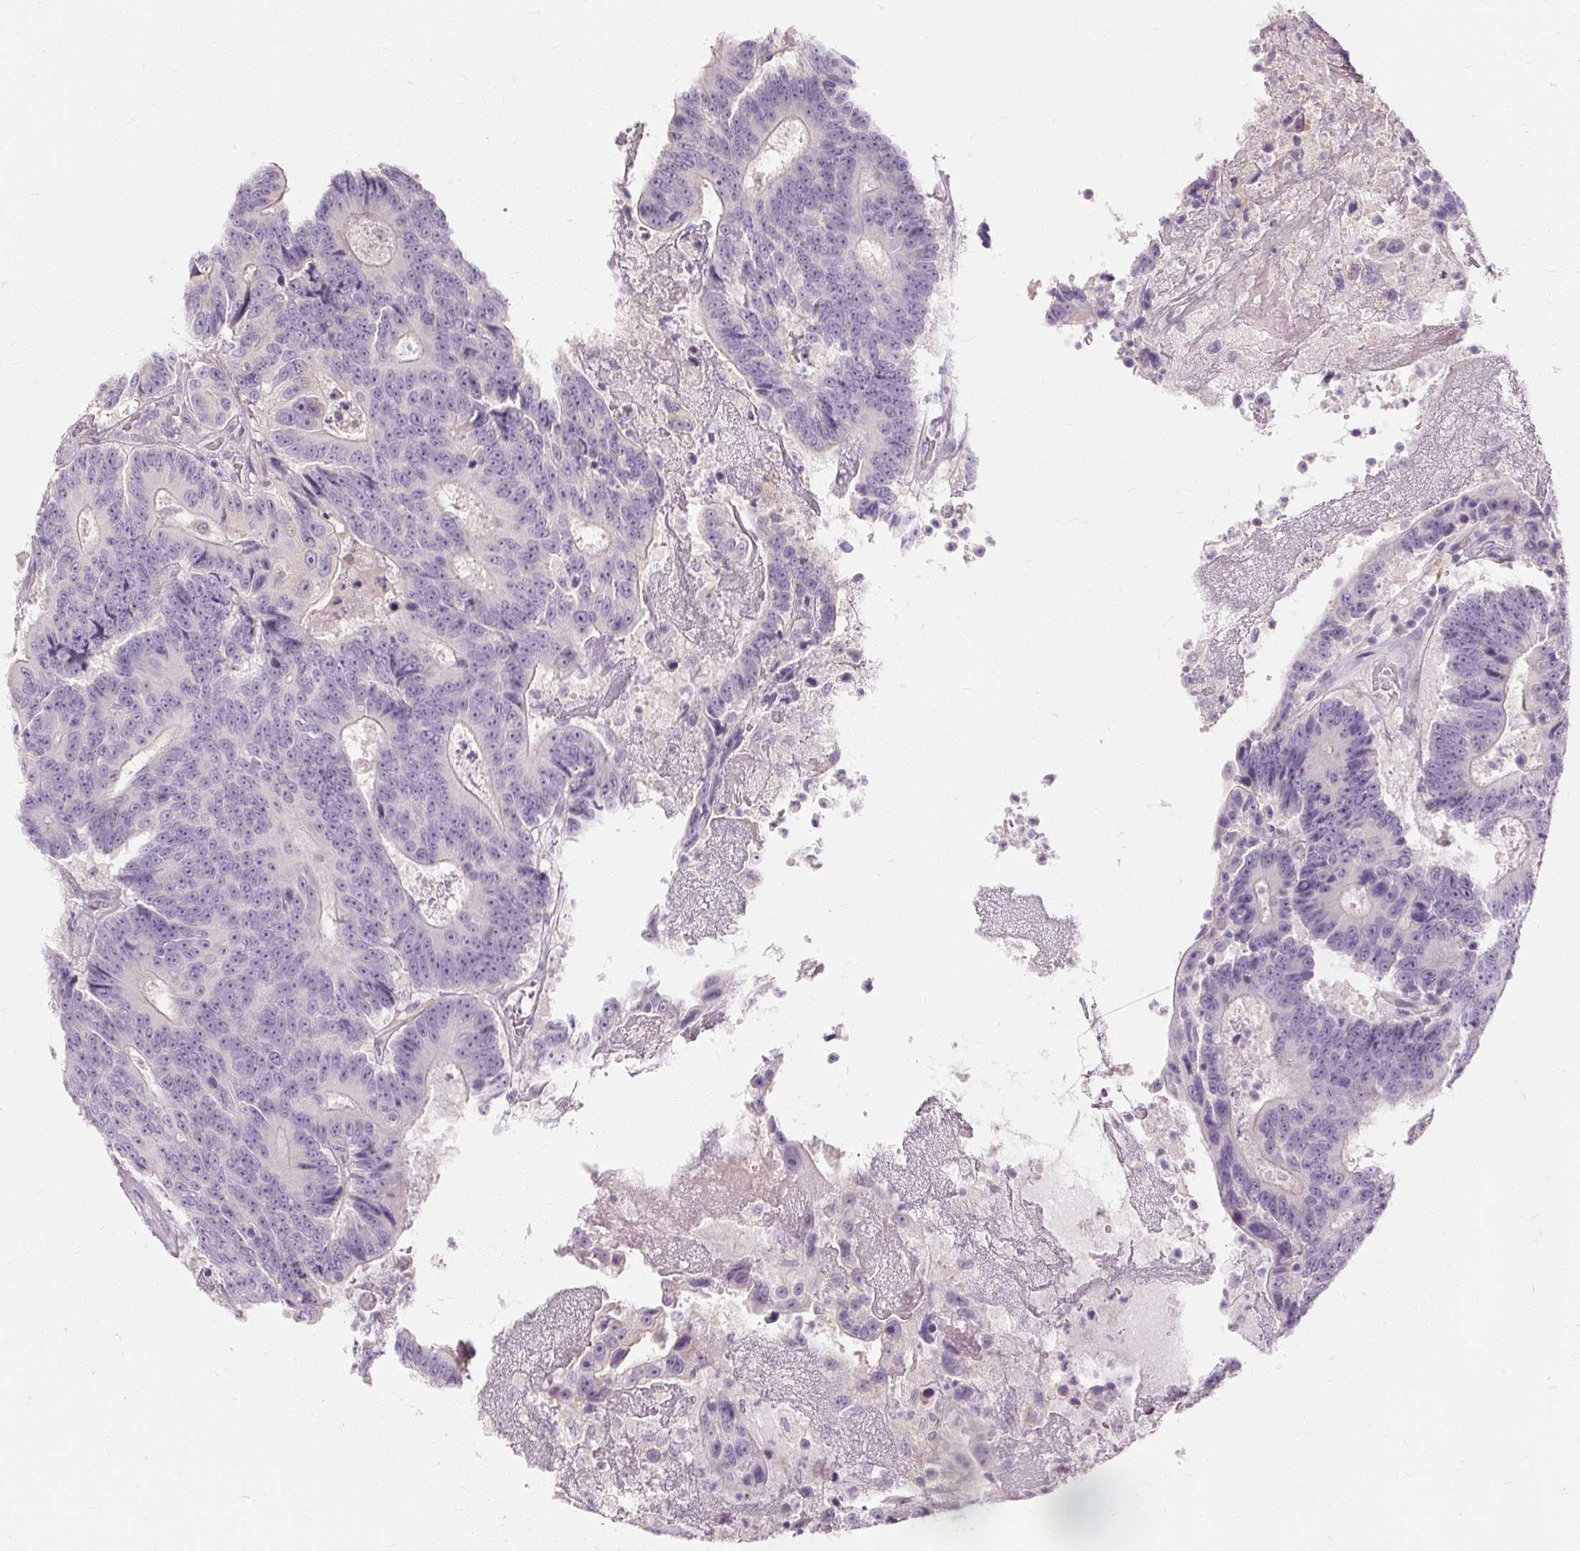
{"staining": {"intensity": "negative", "quantity": "none", "location": "none"}, "tissue": "colorectal cancer", "cell_type": "Tumor cells", "image_type": "cancer", "snomed": [{"axis": "morphology", "description": "Adenocarcinoma, NOS"}, {"axis": "topography", "description": "Colon"}], "caption": "Immunohistochemistry photomicrograph of neoplastic tissue: human colorectal cancer (adenocarcinoma) stained with DAB reveals no significant protein positivity in tumor cells. (DAB (3,3'-diaminobenzidine) immunohistochemistry (IHC) visualized using brightfield microscopy, high magnification).", "gene": "CAPN3", "patient": {"sex": "male", "age": 83}}